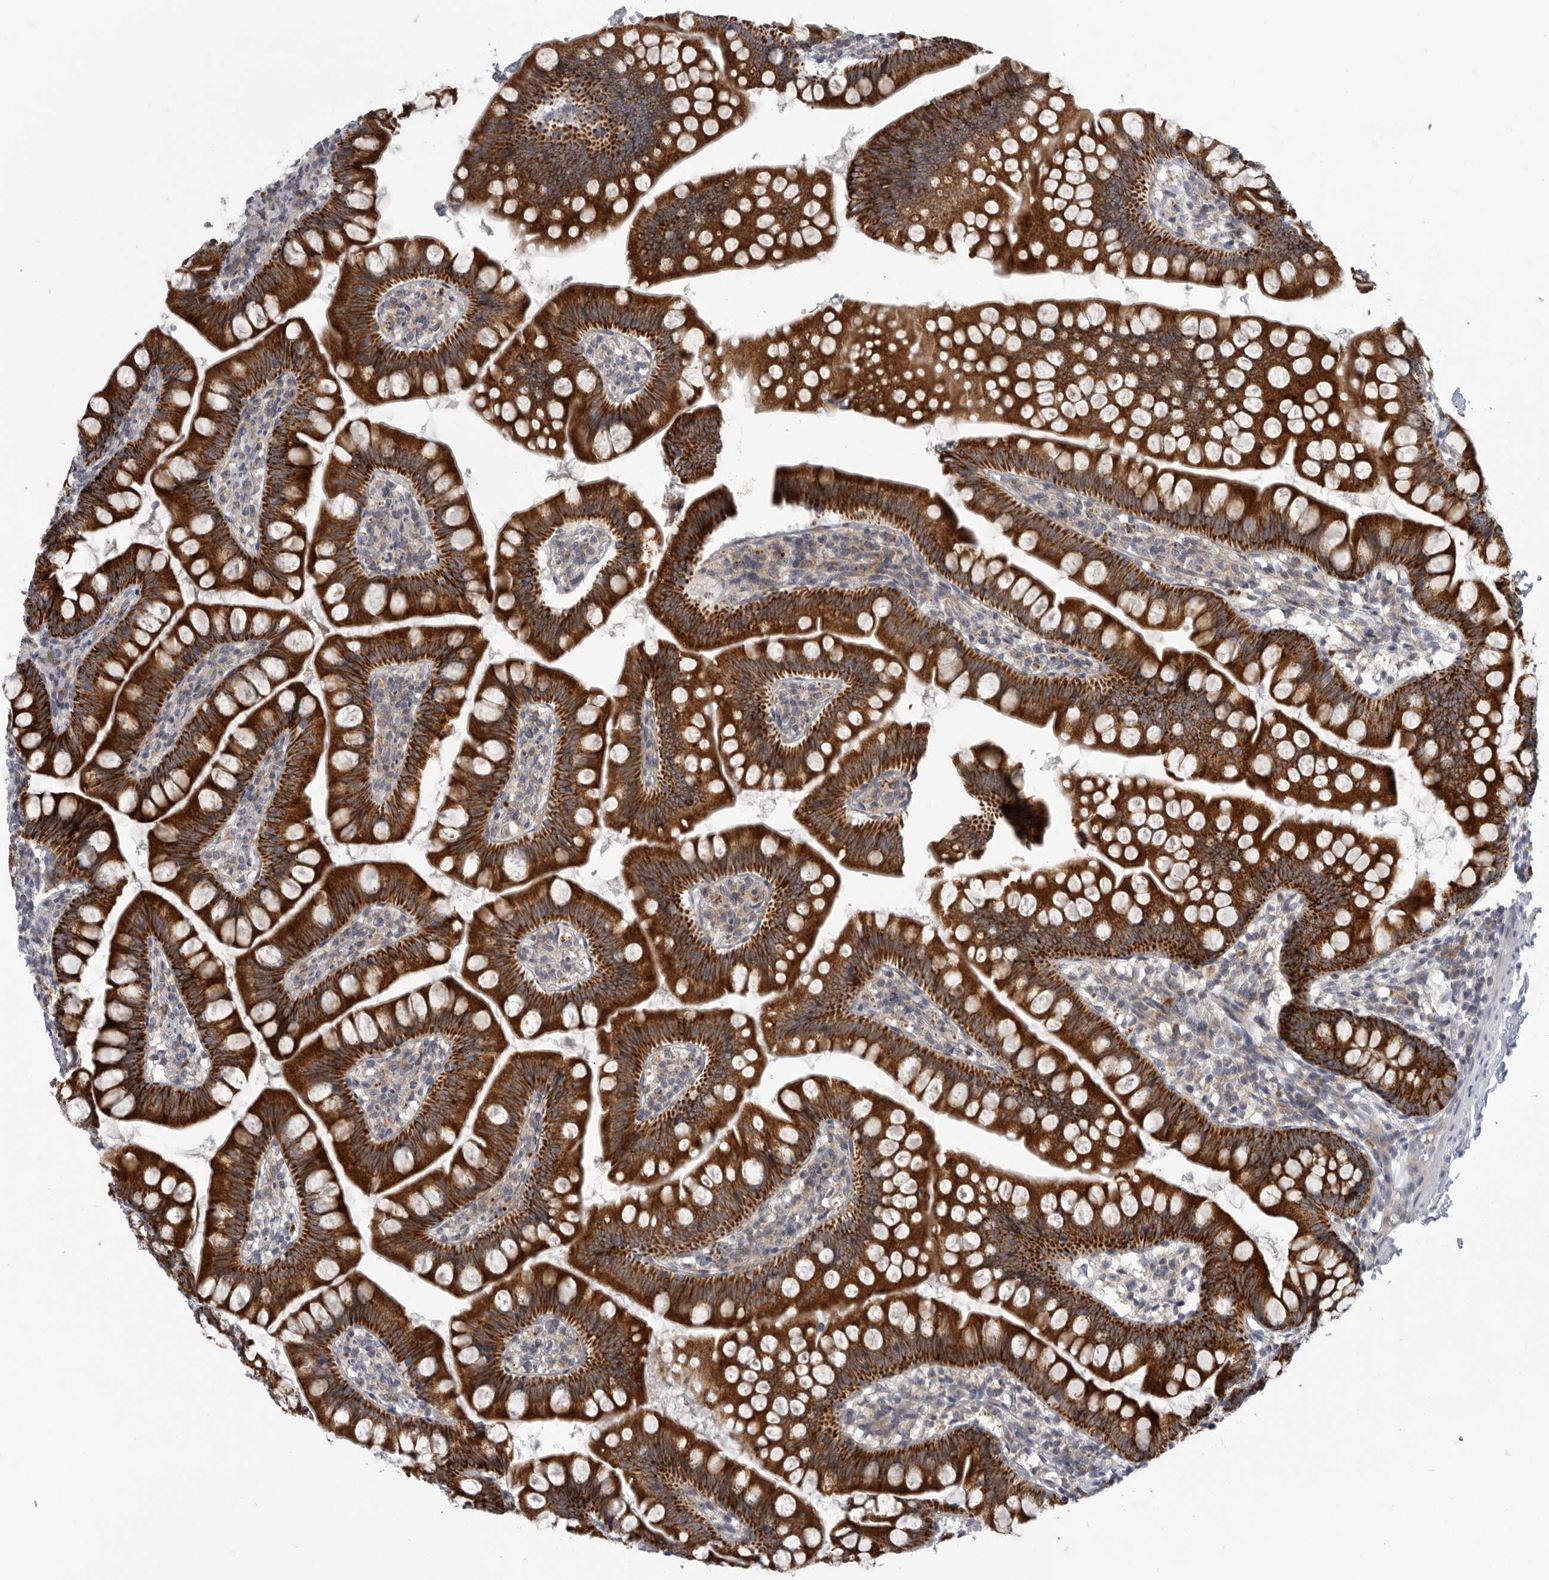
{"staining": {"intensity": "strong", "quantity": ">75%", "location": "cytoplasmic/membranous"}, "tissue": "small intestine", "cell_type": "Glandular cells", "image_type": "normal", "snomed": [{"axis": "morphology", "description": "Normal tissue, NOS"}, {"axis": "topography", "description": "Small intestine"}], "caption": "This image shows immunohistochemistry staining of benign small intestine, with high strong cytoplasmic/membranous positivity in approximately >75% of glandular cells.", "gene": "USP24", "patient": {"sex": "male", "age": 7}}